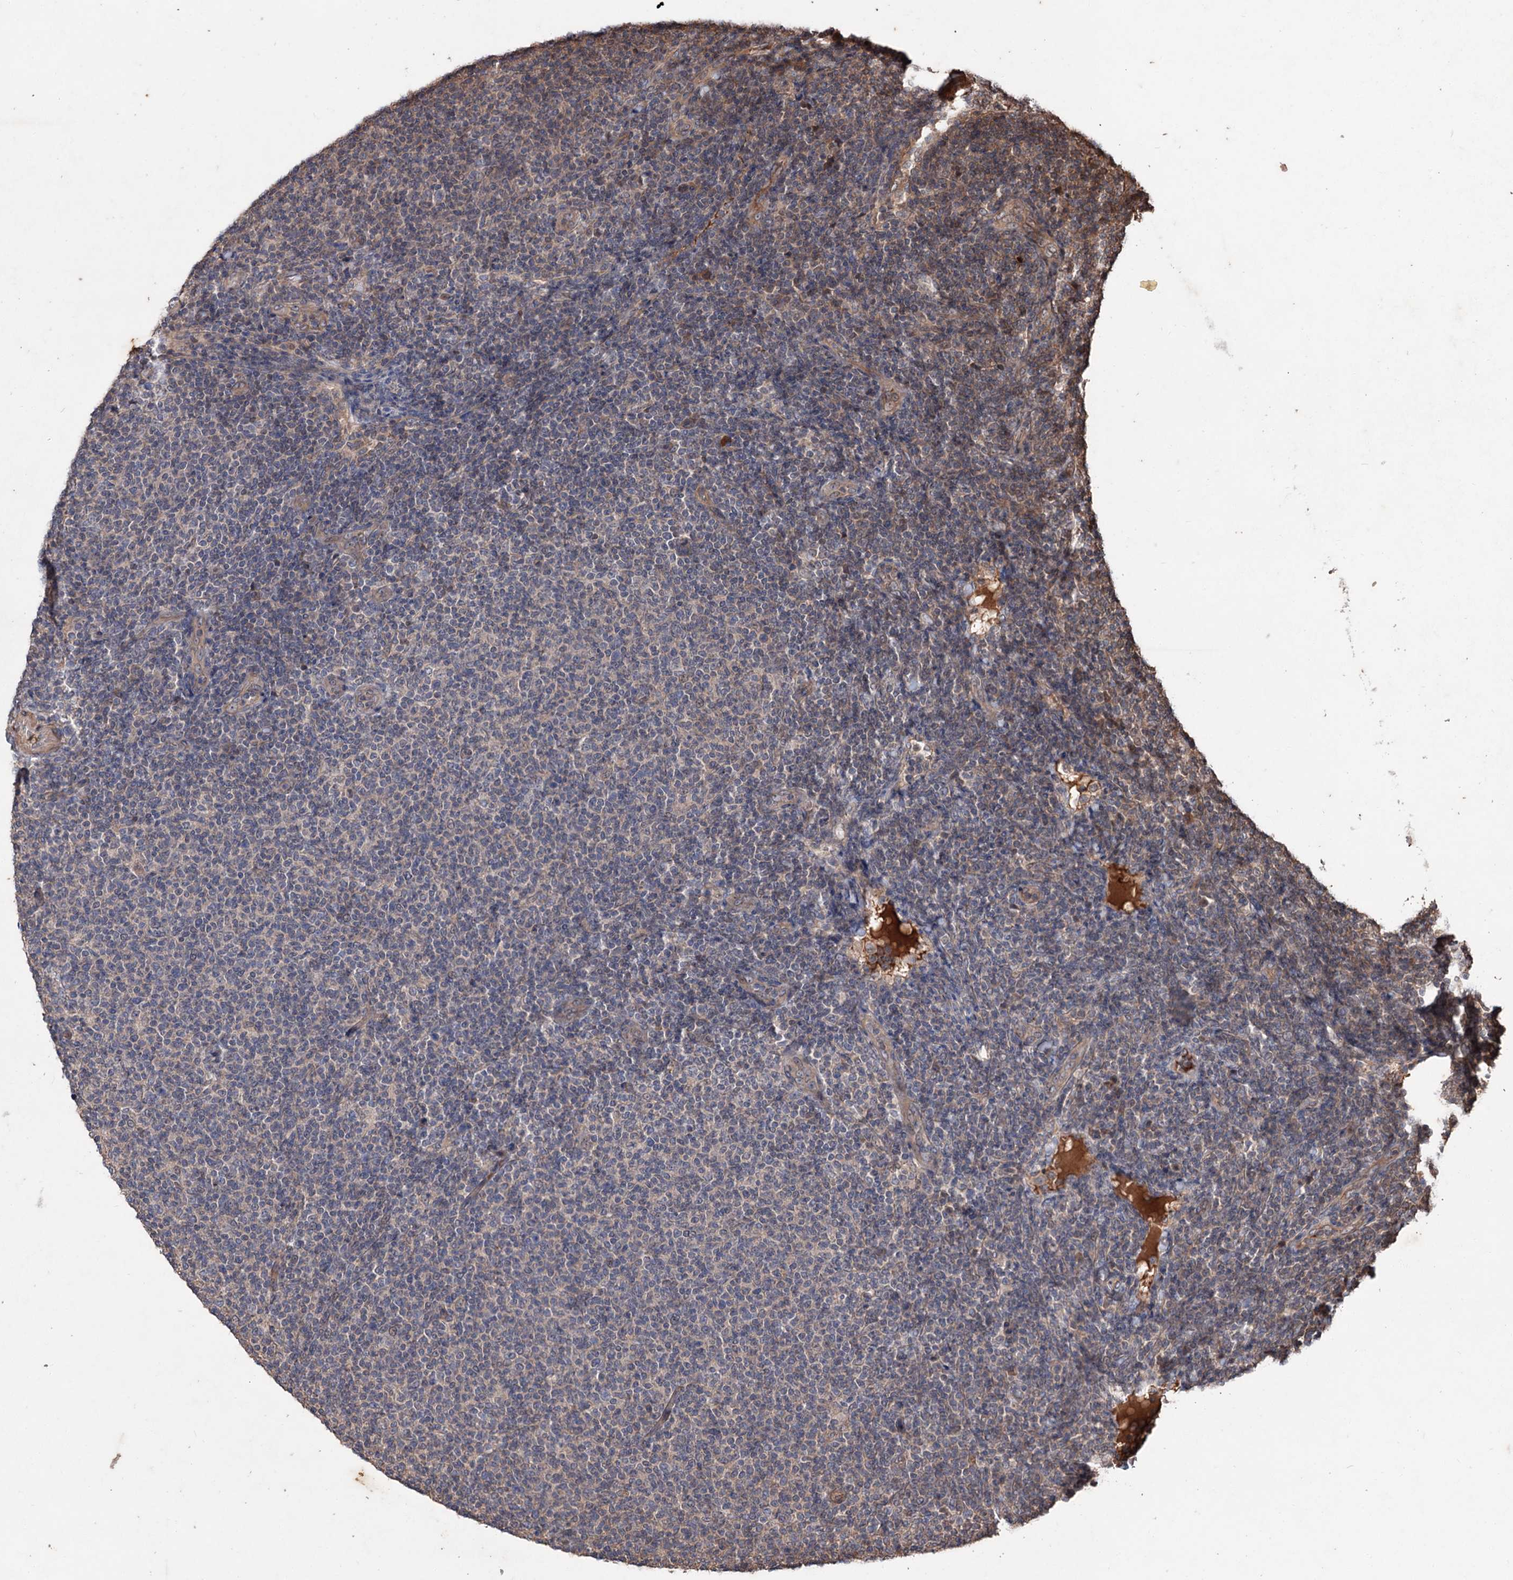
{"staining": {"intensity": "weak", "quantity": "<25%", "location": "cytoplasmic/membranous"}, "tissue": "lymphoma", "cell_type": "Tumor cells", "image_type": "cancer", "snomed": [{"axis": "morphology", "description": "Malignant lymphoma, non-Hodgkin's type, Low grade"}, {"axis": "topography", "description": "Lymph node"}], "caption": "This histopathology image is of lymphoma stained with IHC to label a protein in brown with the nuclei are counter-stained blue. There is no positivity in tumor cells.", "gene": "ADK", "patient": {"sex": "male", "age": 66}}